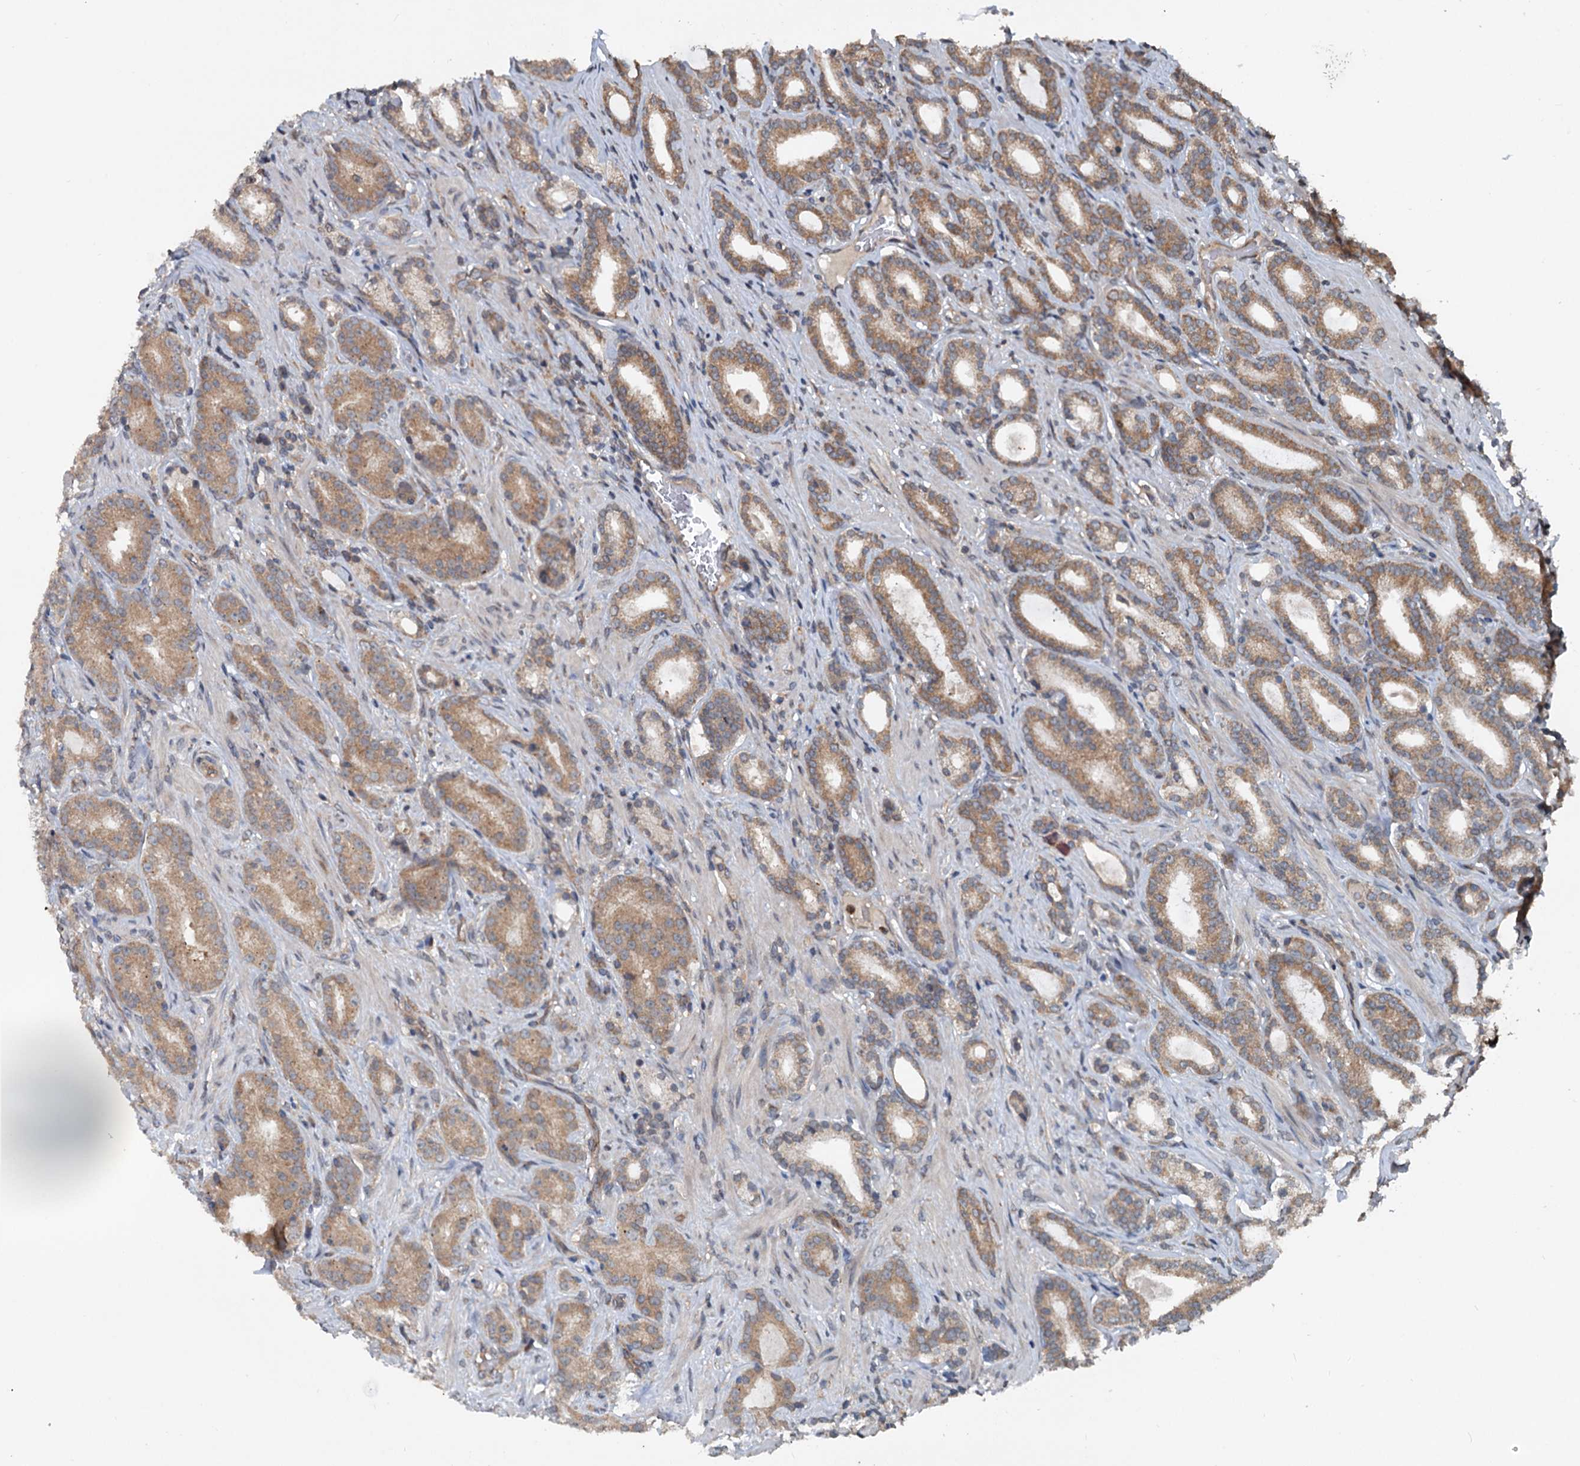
{"staining": {"intensity": "moderate", "quantity": ">75%", "location": "cytoplasmic/membranous"}, "tissue": "prostate cancer", "cell_type": "Tumor cells", "image_type": "cancer", "snomed": [{"axis": "morphology", "description": "Adenocarcinoma, Low grade"}, {"axis": "topography", "description": "Prostate"}], "caption": "Protein staining of prostate adenocarcinoma (low-grade) tissue reveals moderate cytoplasmic/membranous expression in about >75% of tumor cells.", "gene": "N4BP2L2", "patient": {"sex": "male", "age": 71}}